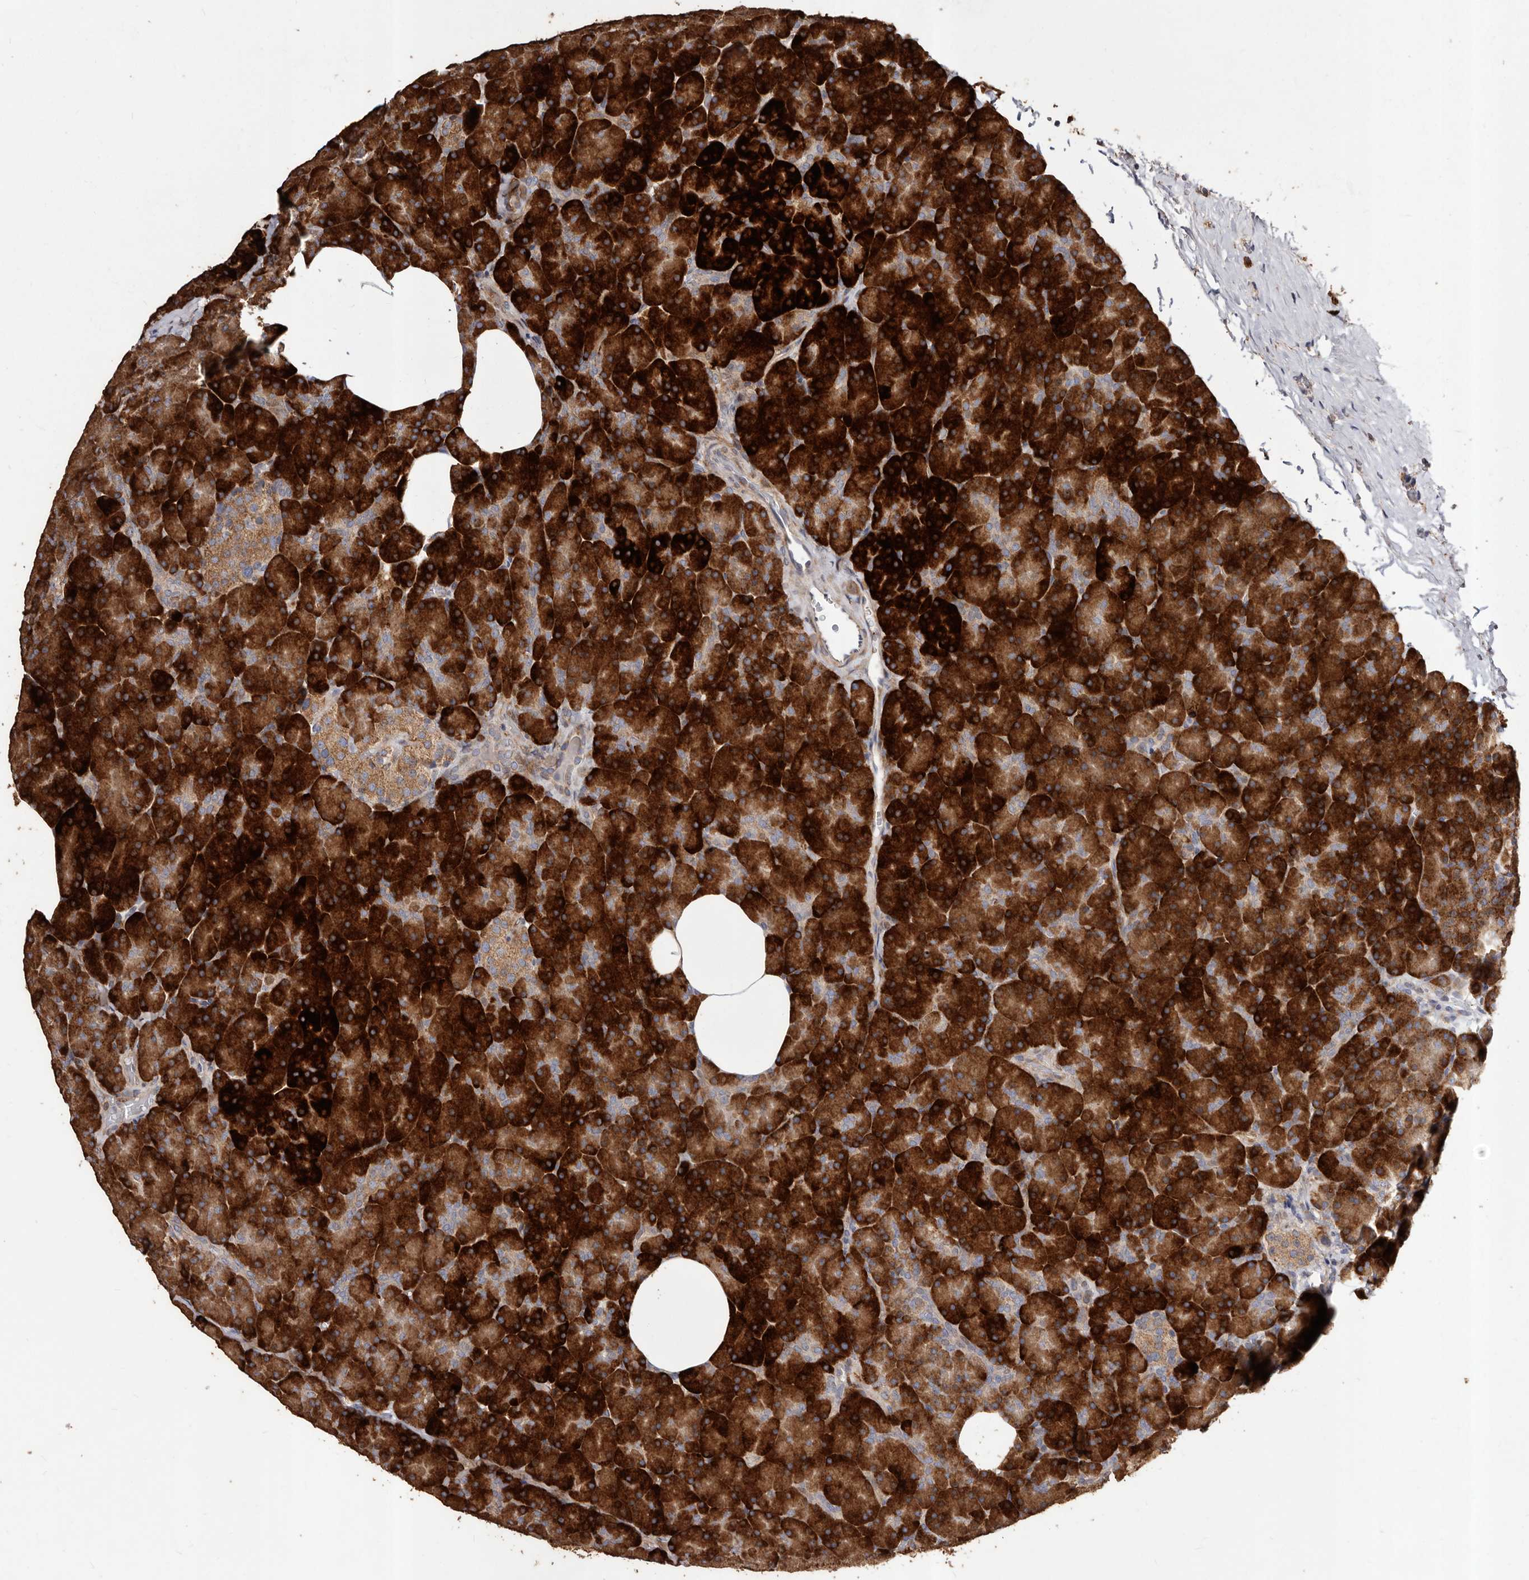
{"staining": {"intensity": "strong", "quantity": ">75%", "location": "cytoplasmic/membranous"}, "tissue": "pancreas", "cell_type": "Exocrine glandular cells", "image_type": "normal", "snomed": [{"axis": "morphology", "description": "Normal tissue, NOS"}, {"axis": "morphology", "description": "Carcinoid, malignant, NOS"}, {"axis": "topography", "description": "Pancreas"}], "caption": "Pancreas stained with DAB (3,3'-diaminobenzidine) immunohistochemistry (IHC) shows high levels of strong cytoplasmic/membranous expression in about >75% of exocrine glandular cells.", "gene": "STEAP2", "patient": {"sex": "female", "age": 35}}